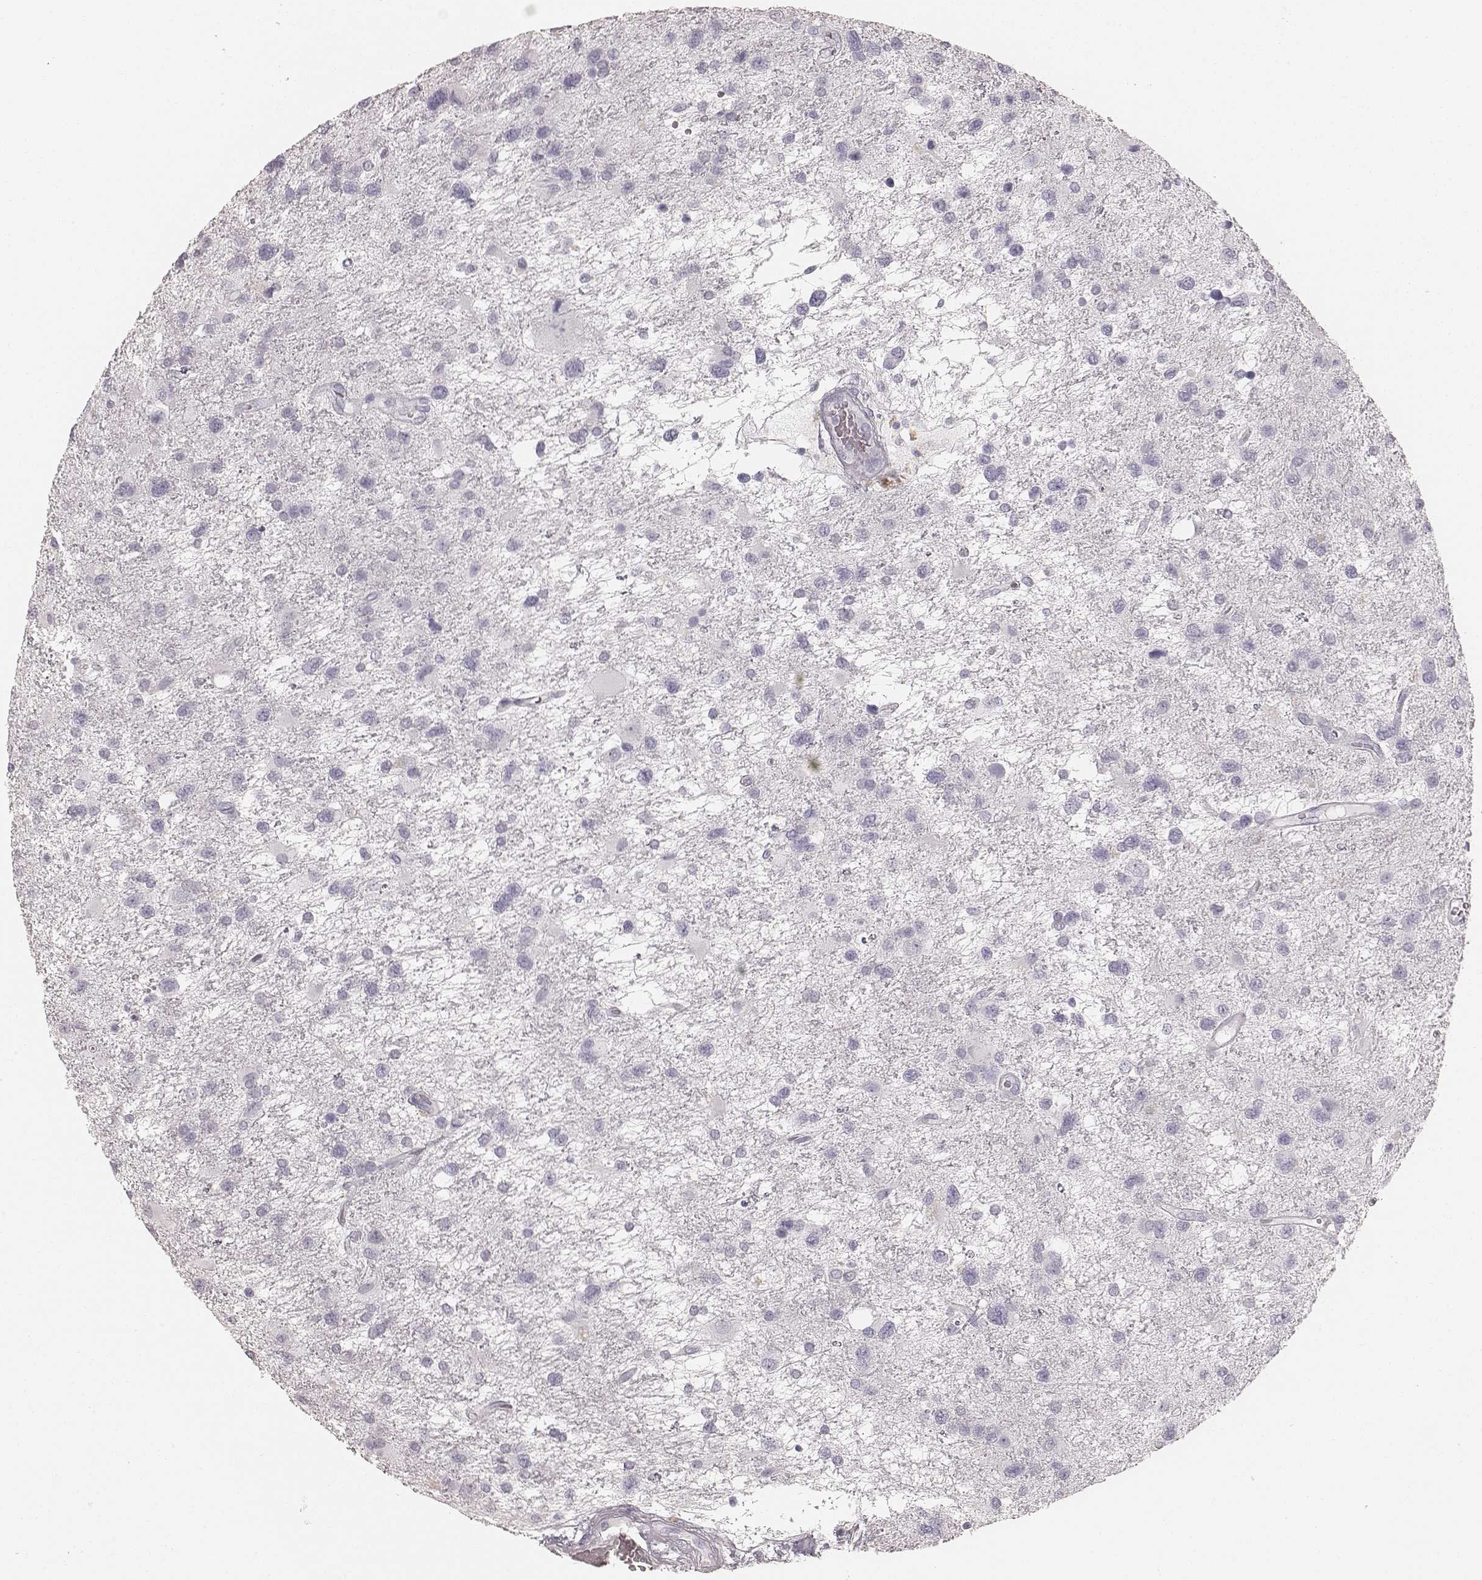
{"staining": {"intensity": "negative", "quantity": "none", "location": "none"}, "tissue": "glioma", "cell_type": "Tumor cells", "image_type": "cancer", "snomed": [{"axis": "morphology", "description": "Glioma, malignant, NOS"}, {"axis": "morphology", "description": "Glioma, malignant, High grade"}, {"axis": "topography", "description": "Brain"}], "caption": "Human malignant glioma stained for a protein using IHC reveals no positivity in tumor cells.", "gene": "KRT34", "patient": {"sex": "female", "age": 71}}